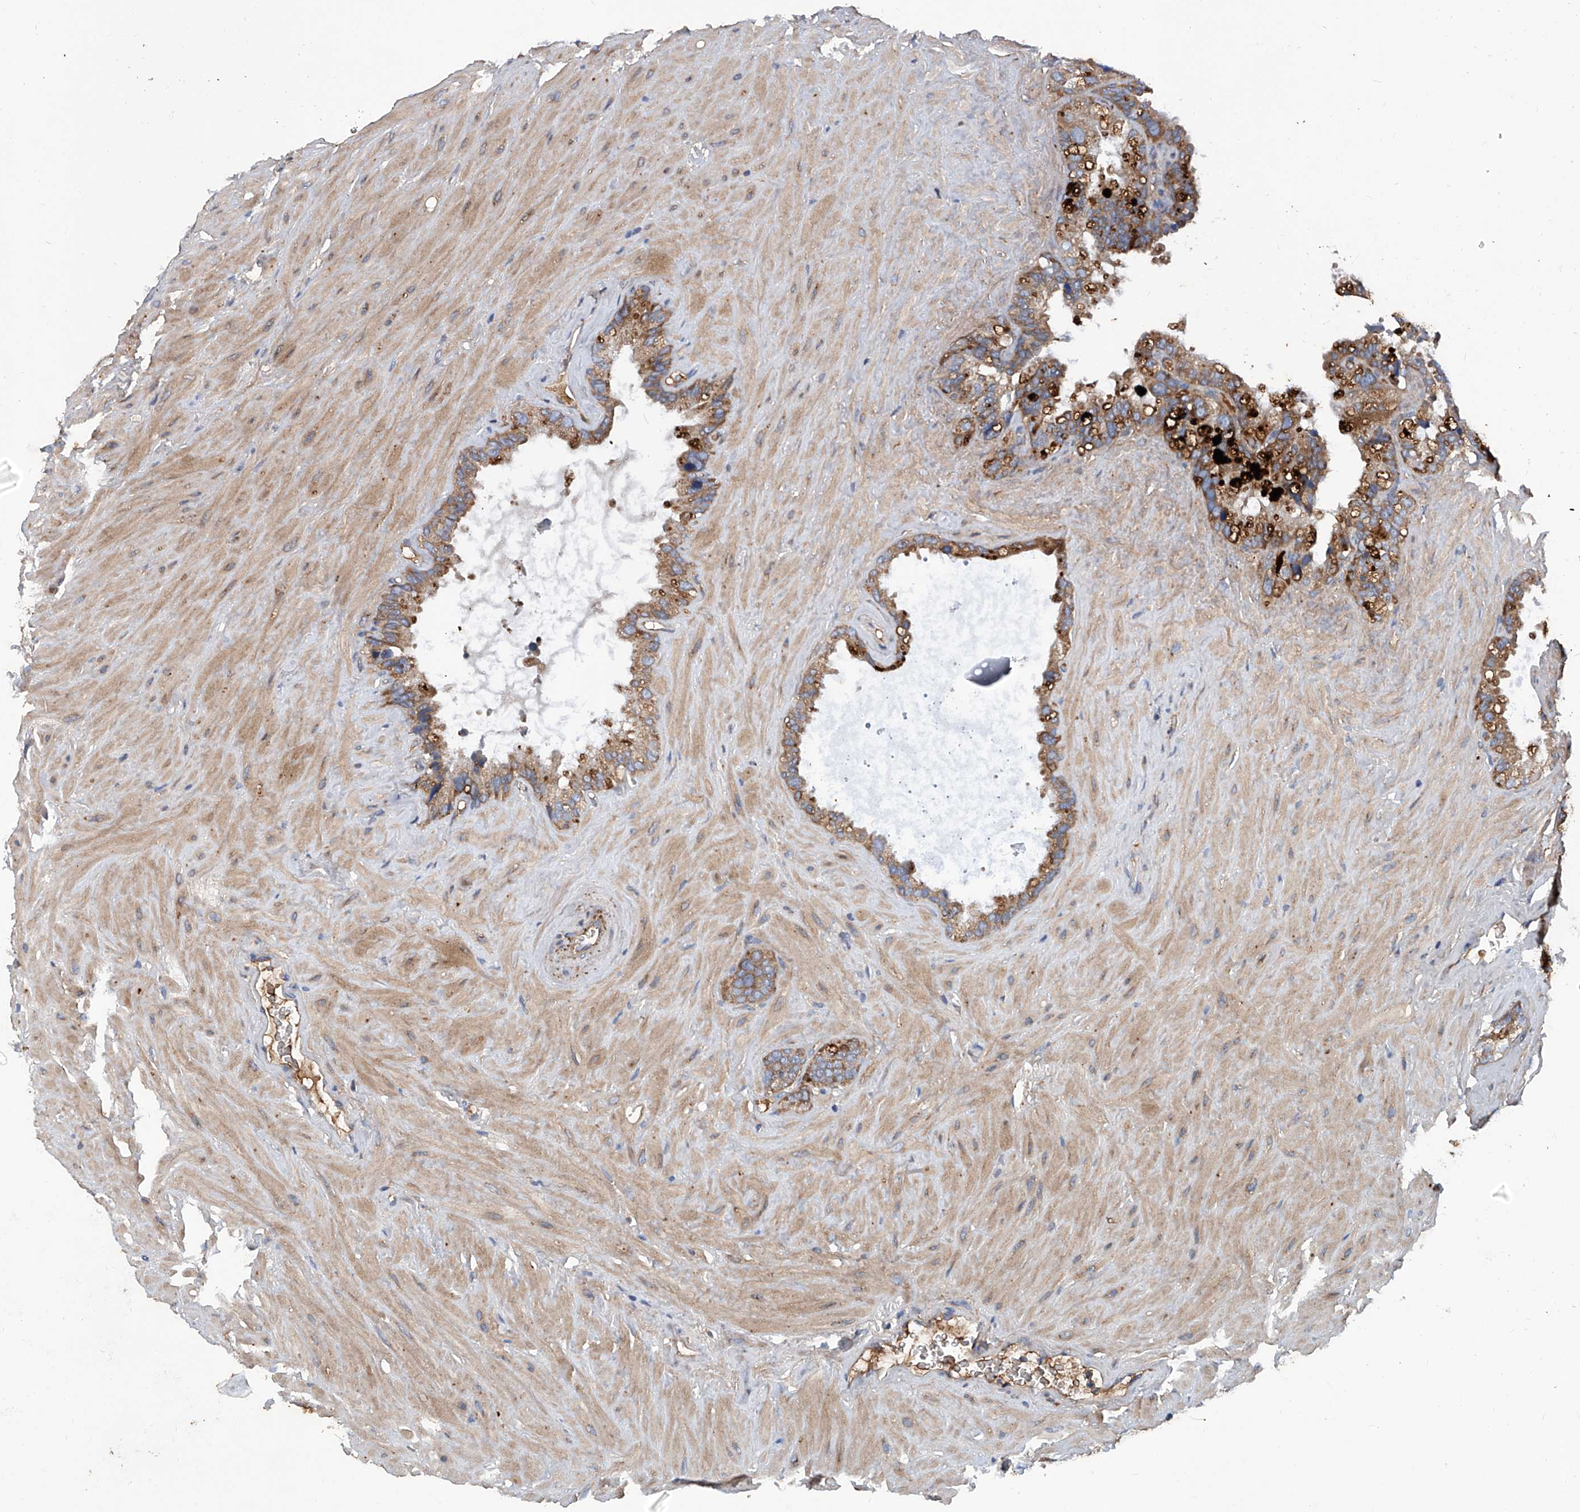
{"staining": {"intensity": "moderate", "quantity": "25%-75%", "location": "cytoplasmic/membranous"}, "tissue": "seminal vesicle", "cell_type": "Glandular cells", "image_type": "normal", "snomed": [{"axis": "morphology", "description": "Normal tissue, NOS"}, {"axis": "topography", "description": "Prostate"}, {"axis": "topography", "description": "Seminal veicle"}], "caption": "Unremarkable seminal vesicle shows moderate cytoplasmic/membranous expression in about 25%-75% of glandular cells, visualized by immunohistochemistry.", "gene": "ASCC3", "patient": {"sex": "male", "age": 68}}